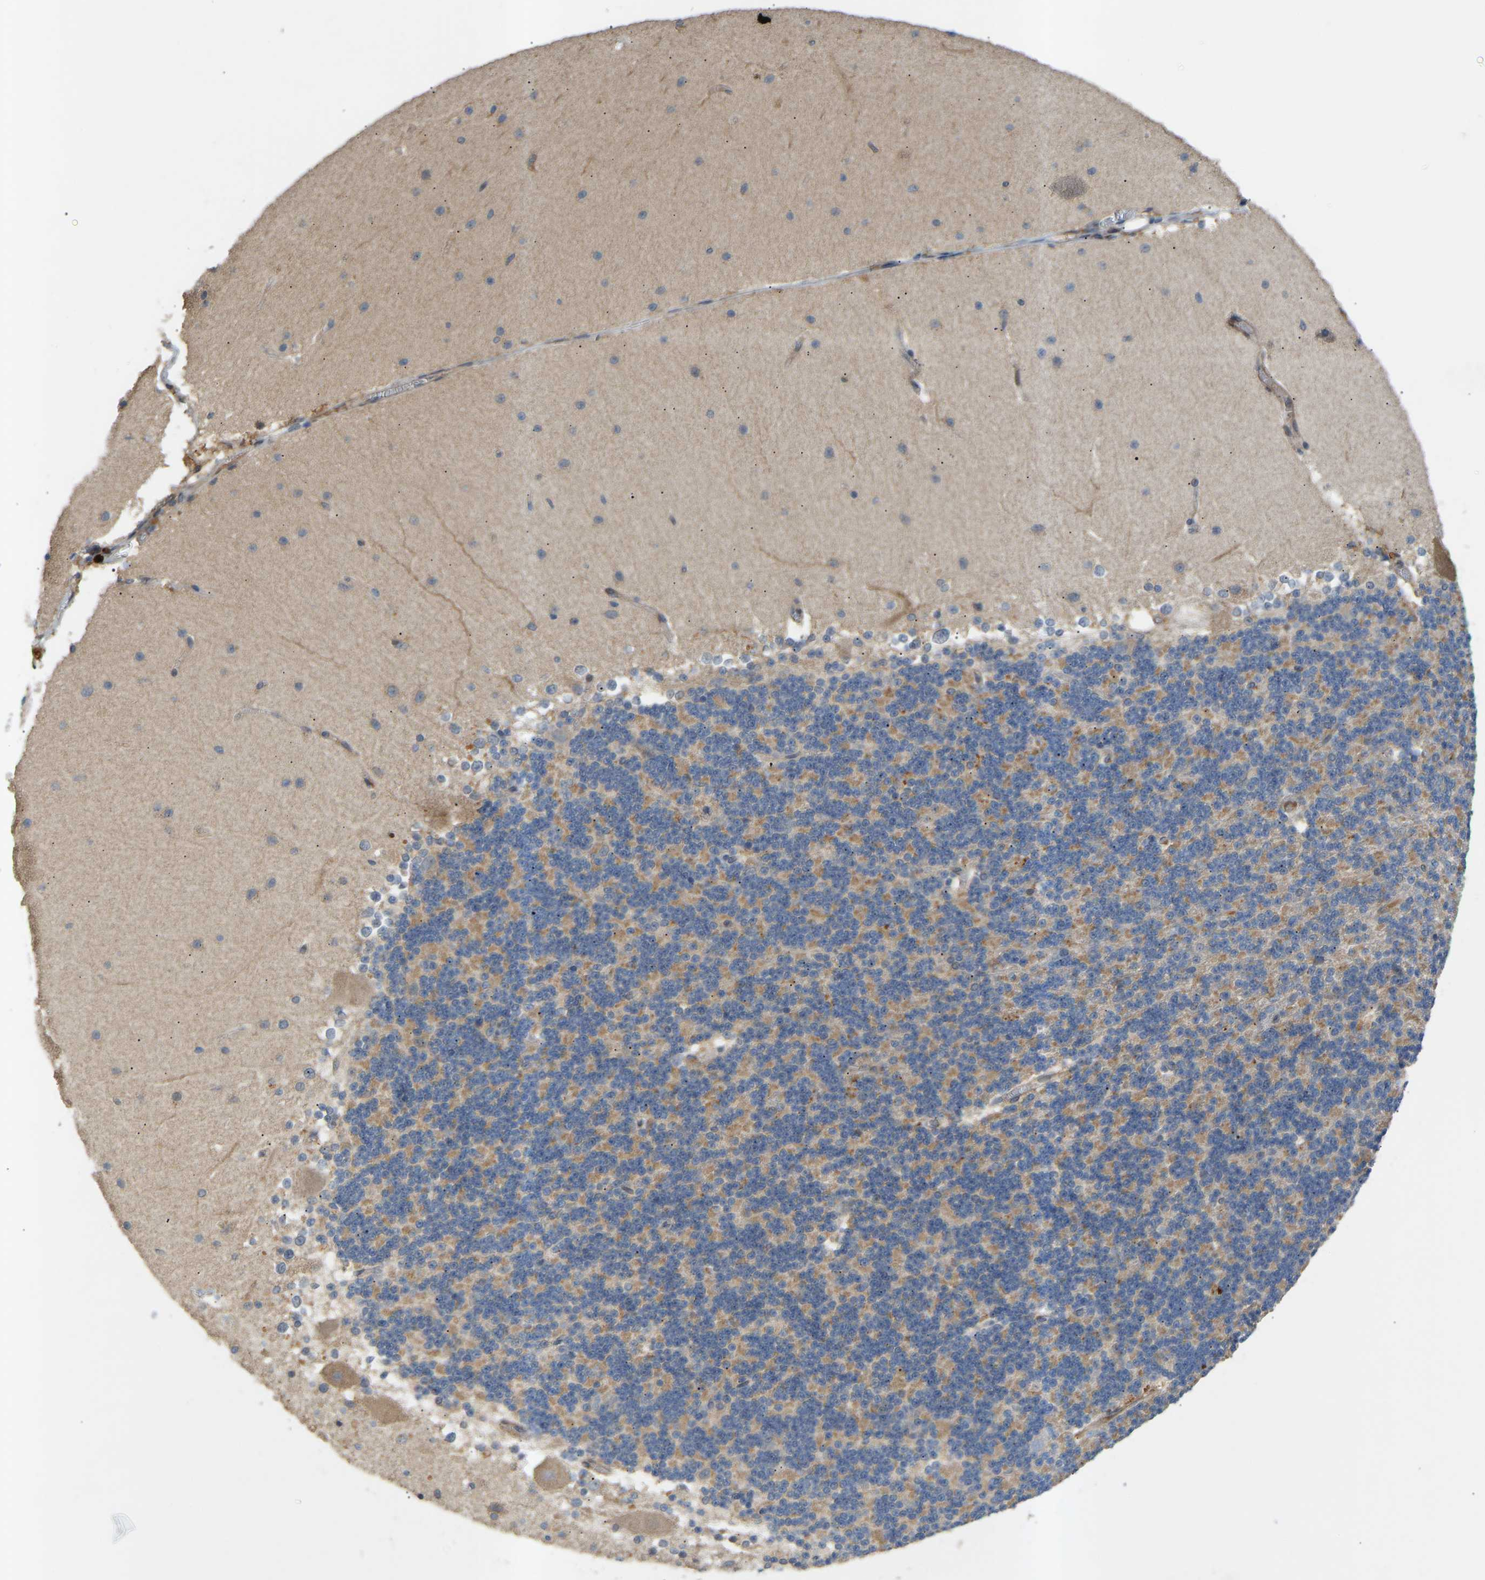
{"staining": {"intensity": "negative", "quantity": "none", "location": "none"}, "tissue": "cerebellum", "cell_type": "Cells in granular layer", "image_type": "normal", "snomed": [{"axis": "morphology", "description": "Normal tissue, NOS"}, {"axis": "topography", "description": "Cerebellum"}], "caption": "Immunohistochemistry image of unremarkable cerebellum: cerebellum stained with DAB shows no significant protein staining in cells in granular layer. (DAB (3,3'-diaminobenzidine) immunohistochemistry (IHC), high magnification).", "gene": "ATP5MF", "patient": {"sex": "female", "age": 19}}